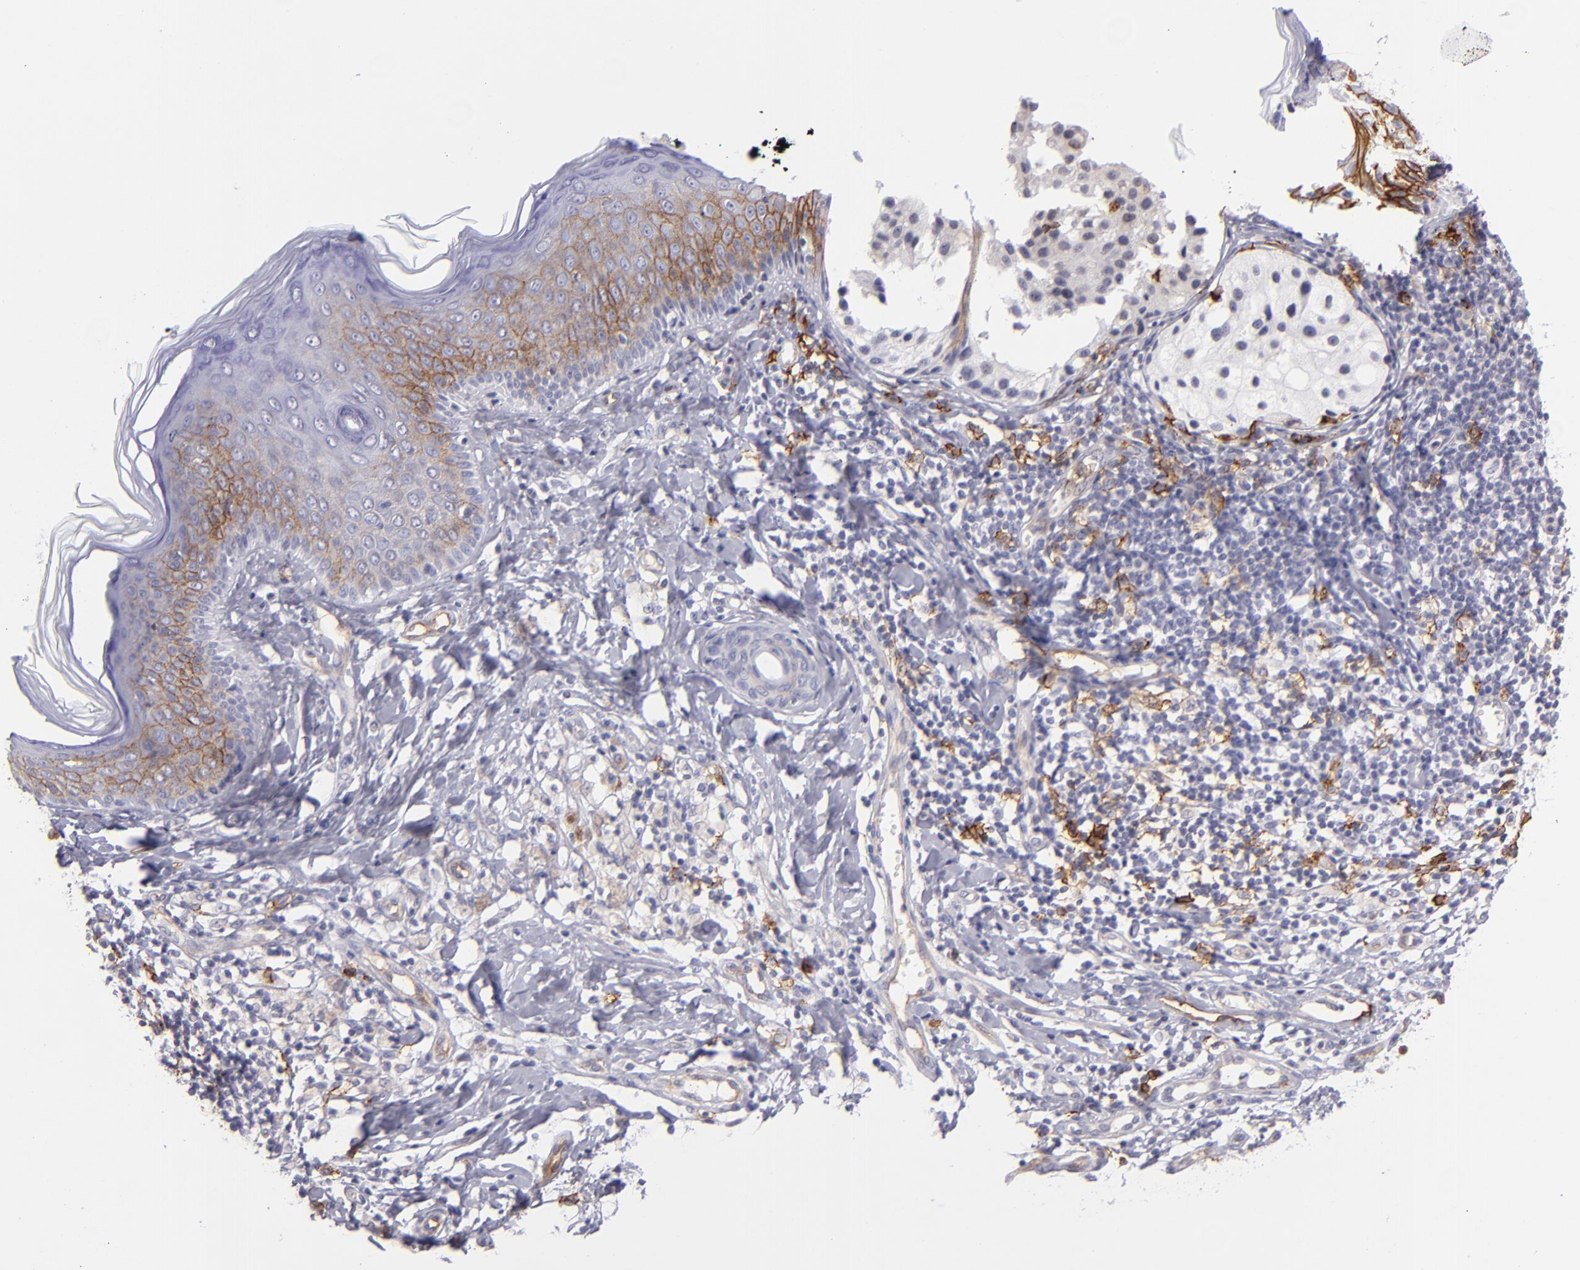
{"staining": {"intensity": "negative", "quantity": "none", "location": "none"}, "tissue": "melanoma", "cell_type": "Tumor cells", "image_type": "cancer", "snomed": [{"axis": "morphology", "description": "Malignant melanoma, NOS"}, {"axis": "topography", "description": "Skin"}], "caption": "Immunohistochemical staining of melanoma shows no significant positivity in tumor cells.", "gene": "THBD", "patient": {"sex": "male", "age": 23}}